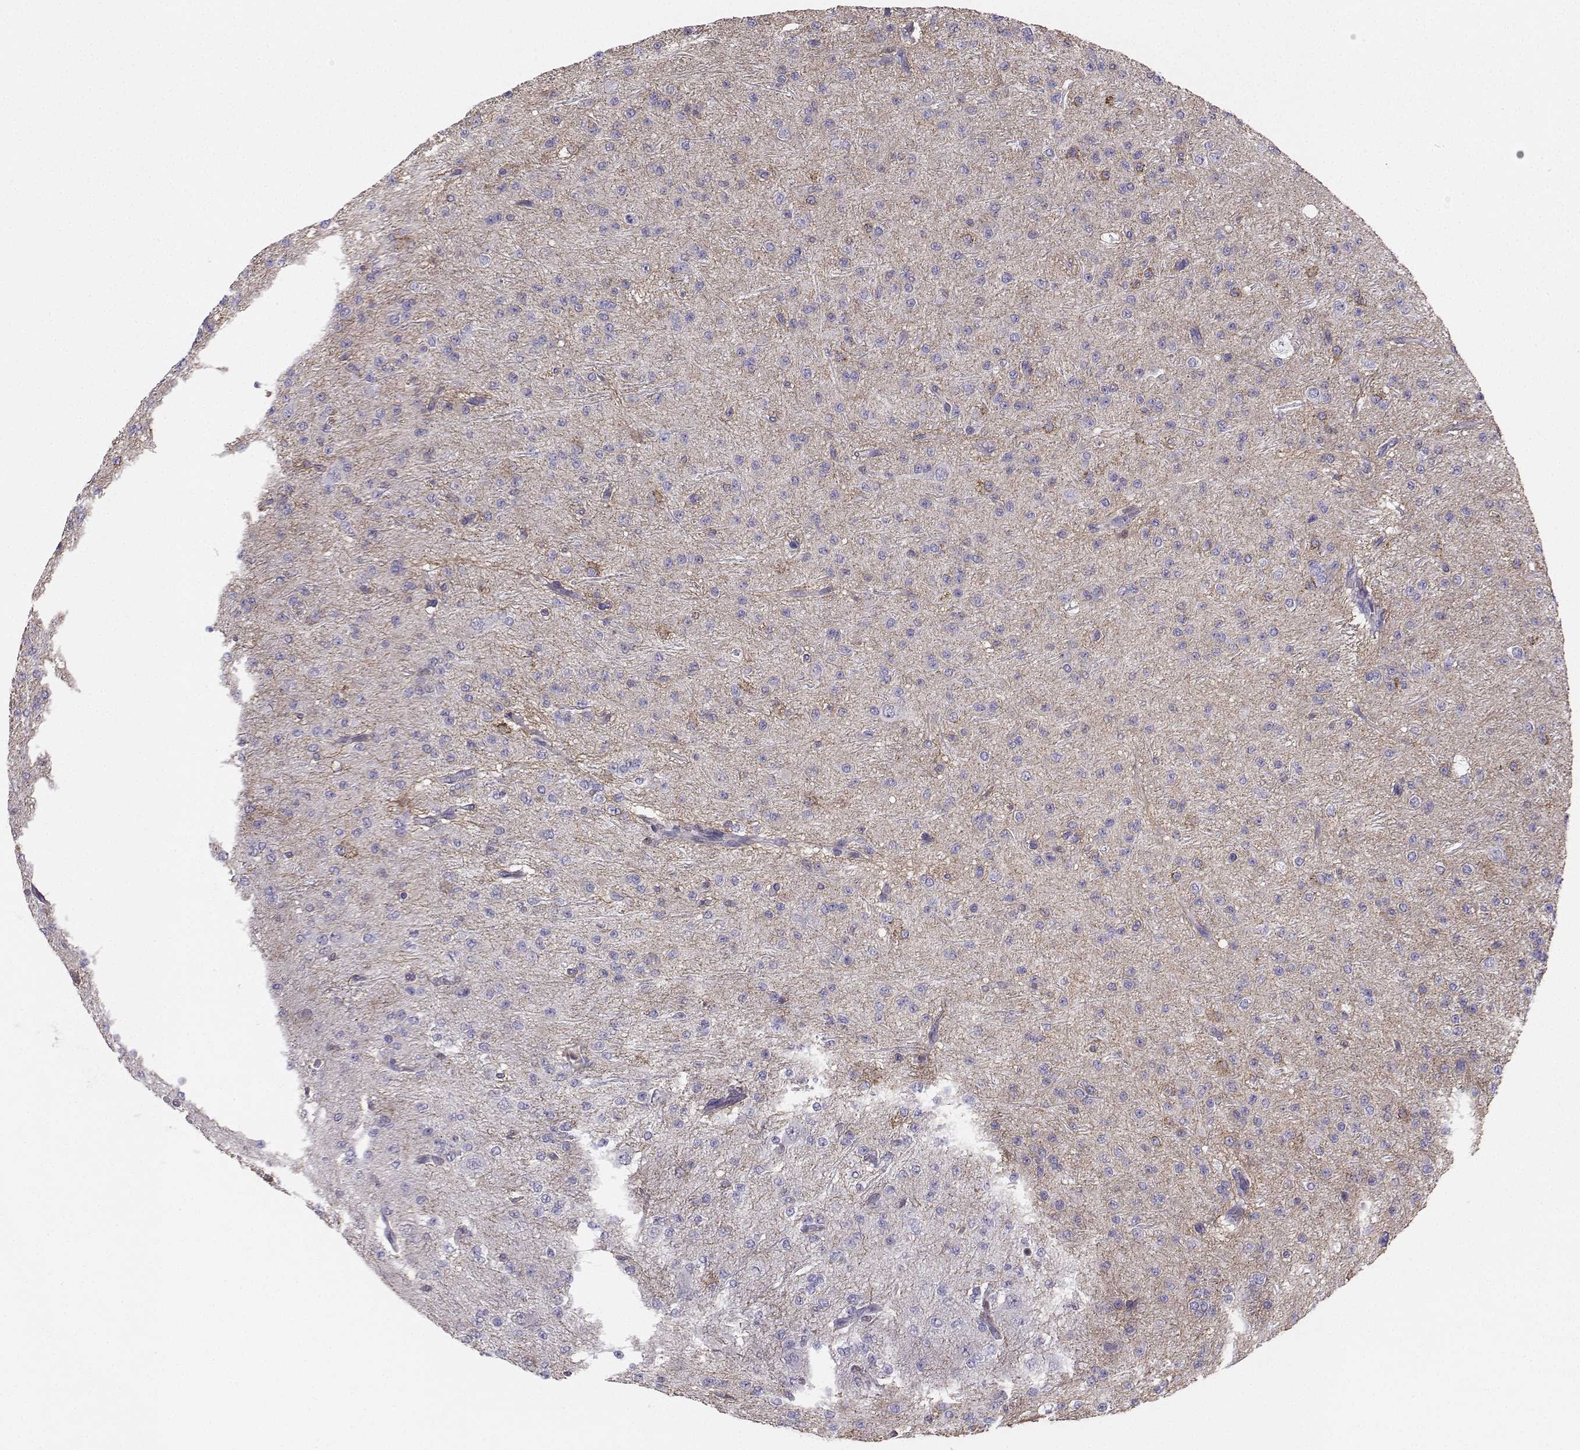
{"staining": {"intensity": "negative", "quantity": "none", "location": "none"}, "tissue": "glioma", "cell_type": "Tumor cells", "image_type": "cancer", "snomed": [{"axis": "morphology", "description": "Glioma, malignant, Low grade"}, {"axis": "topography", "description": "Brain"}], "caption": "Tumor cells show no significant positivity in glioma.", "gene": "DCLK3", "patient": {"sex": "male", "age": 27}}